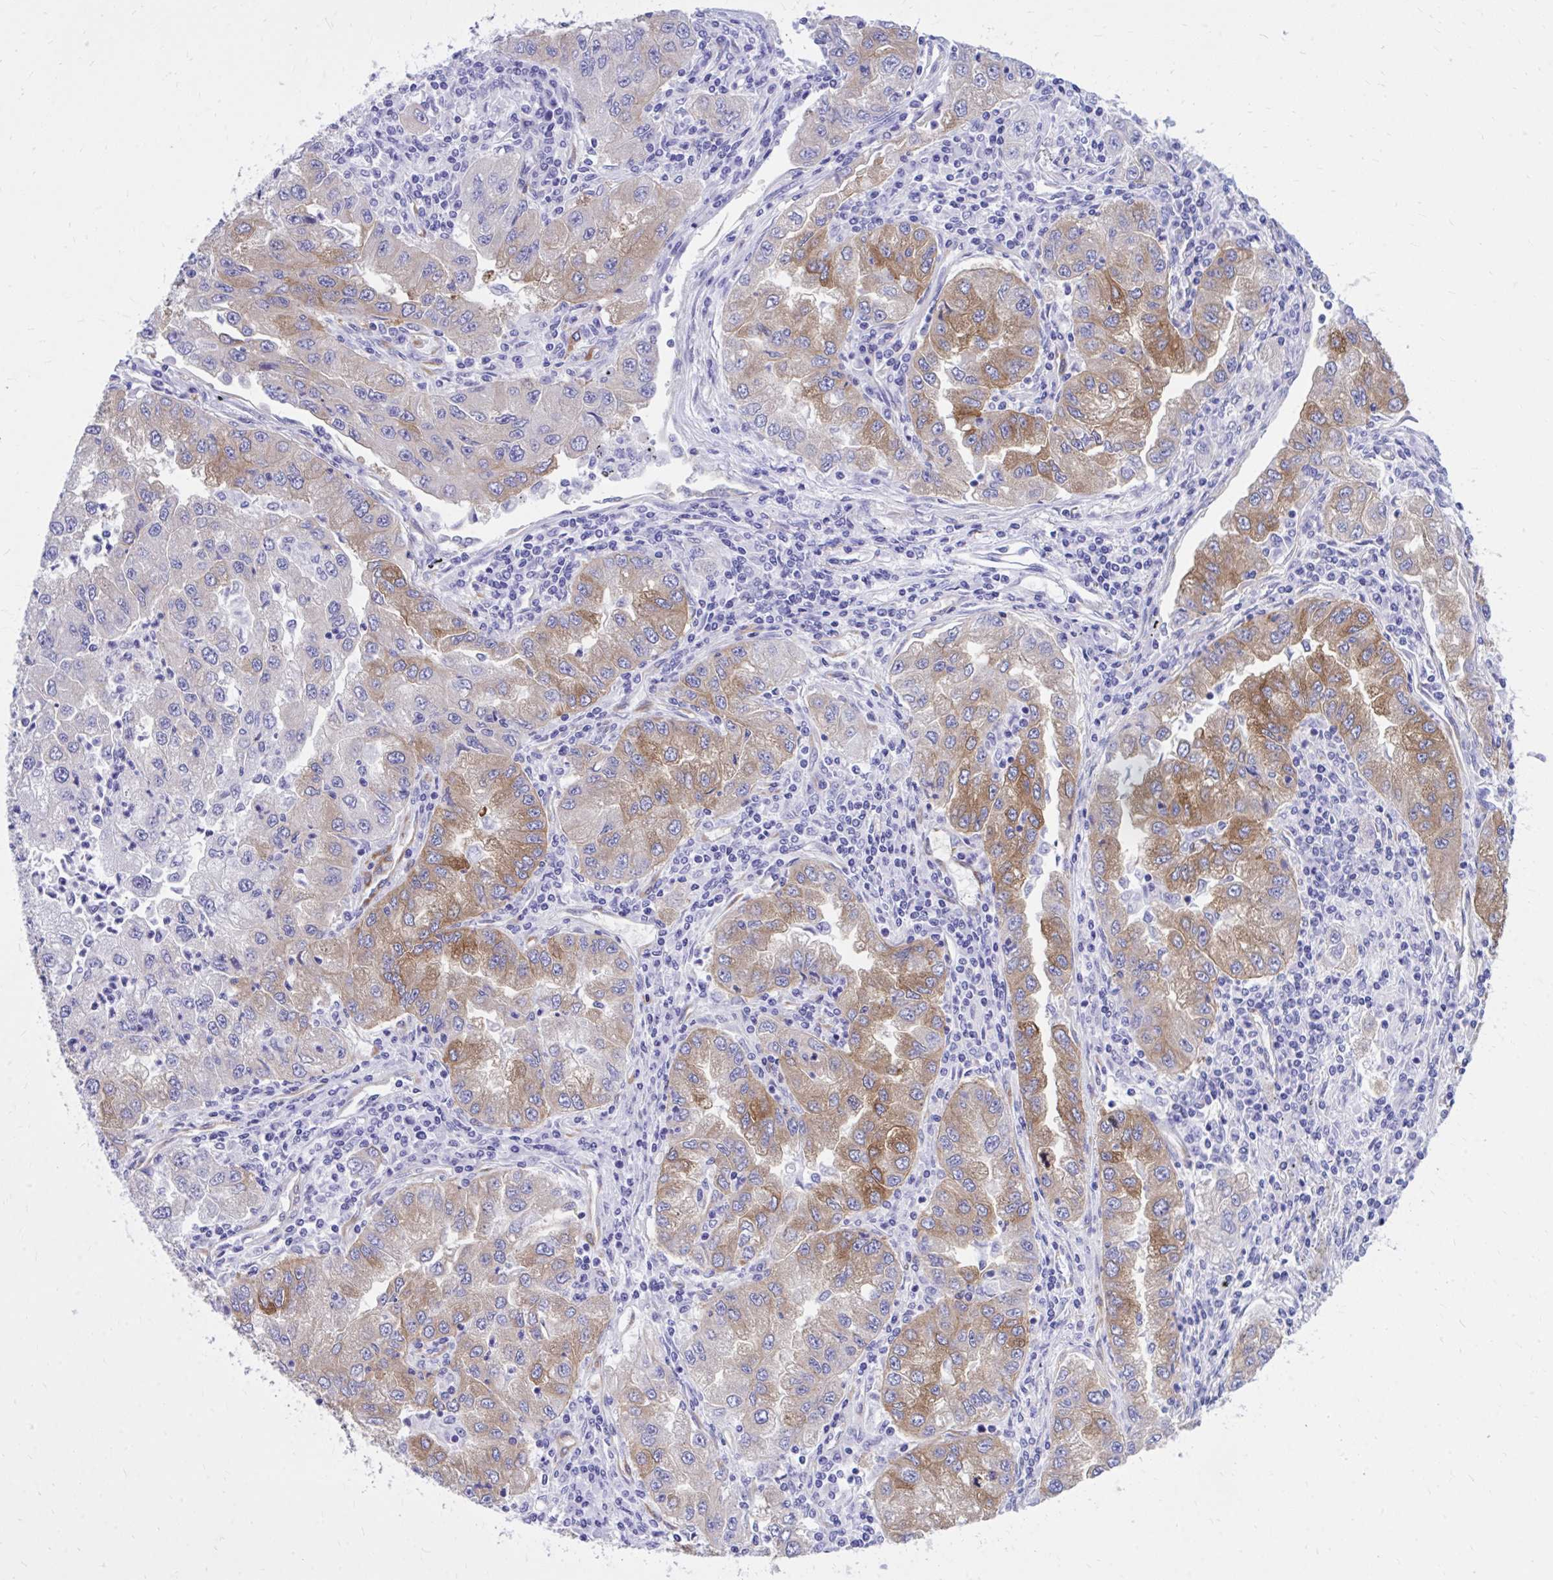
{"staining": {"intensity": "moderate", "quantity": "25%-75%", "location": "cytoplasmic/membranous"}, "tissue": "lung cancer", "cell_type": "Tumor cells", "image_type": "cancer", "snomed": [{"axis": "morphology", "description": "Adenocarcinoma, NOS"}, {"axis": "morphology", "description": "Adenocarcinoma primary or metastatic"}, {"axis": "topography", "description": "Lung"}], "caption": "Tumor cells reveal moderate cytoplasmic/membranous staining in approximately 25%-75% of cells in adenocarcinoma (lung).", "gene": "EPB41L1", "patient": {"sex": "male", "age": 74}}